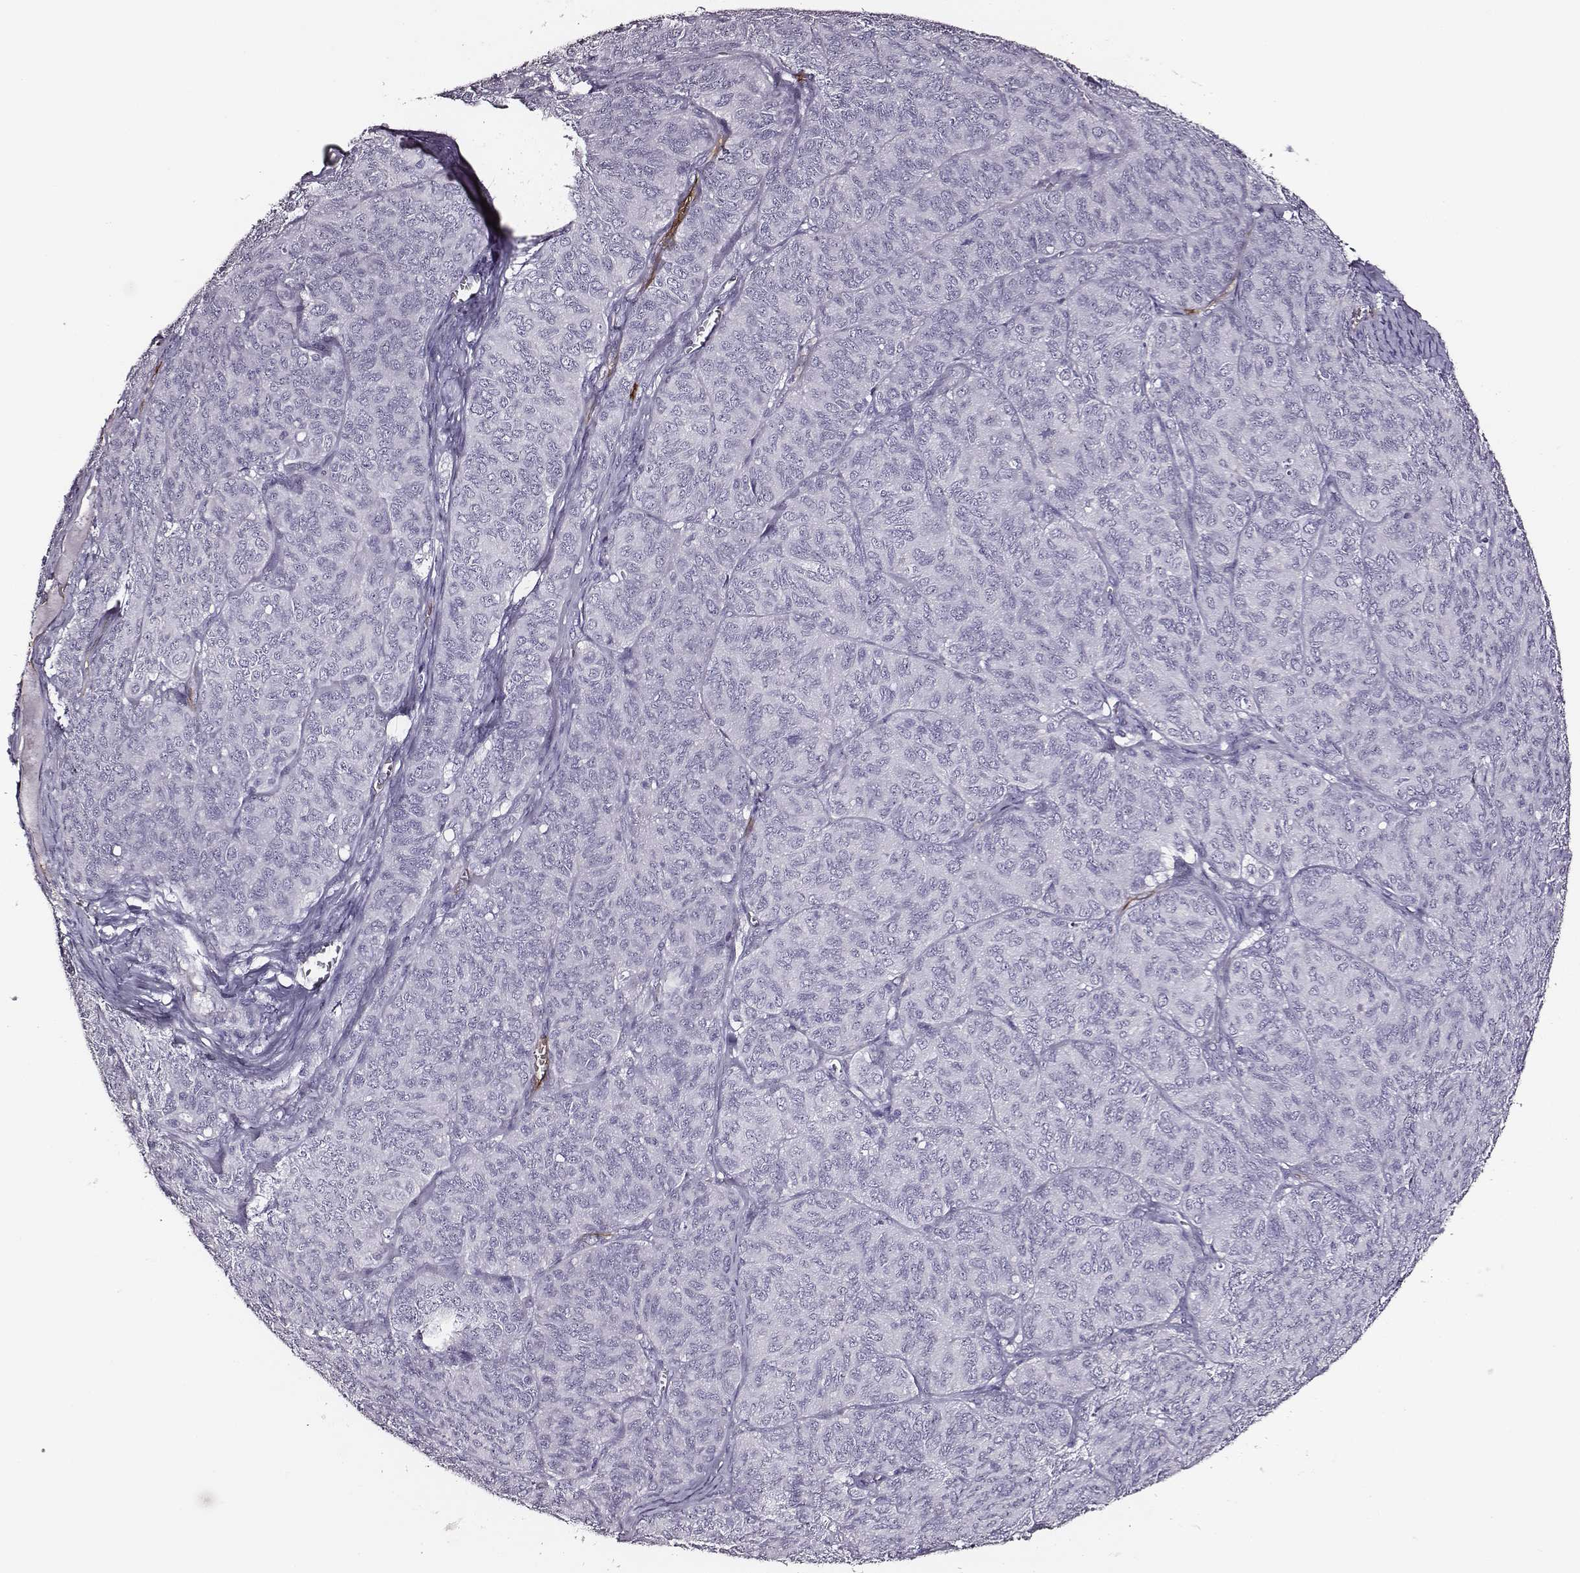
{"staining": {"intensity": "negative", "quantity": "none", "location": "none"}, "tissue": "ovarian cancer", "cell_type": "Tumor cells", "image_type": "cancer", "snomed": [{"axis": "morphology", "description": "Carcinoma, endometroid"}, {"axis": "topography", "description": "Ovary"}], "caption": "Tumor cells are negative for brown protein staining in endometroid carcinoma (ovarian). Nuclei are stained in blue.", "gene": "DPEP1", "patient": {"sex": "female", "age": 80}}